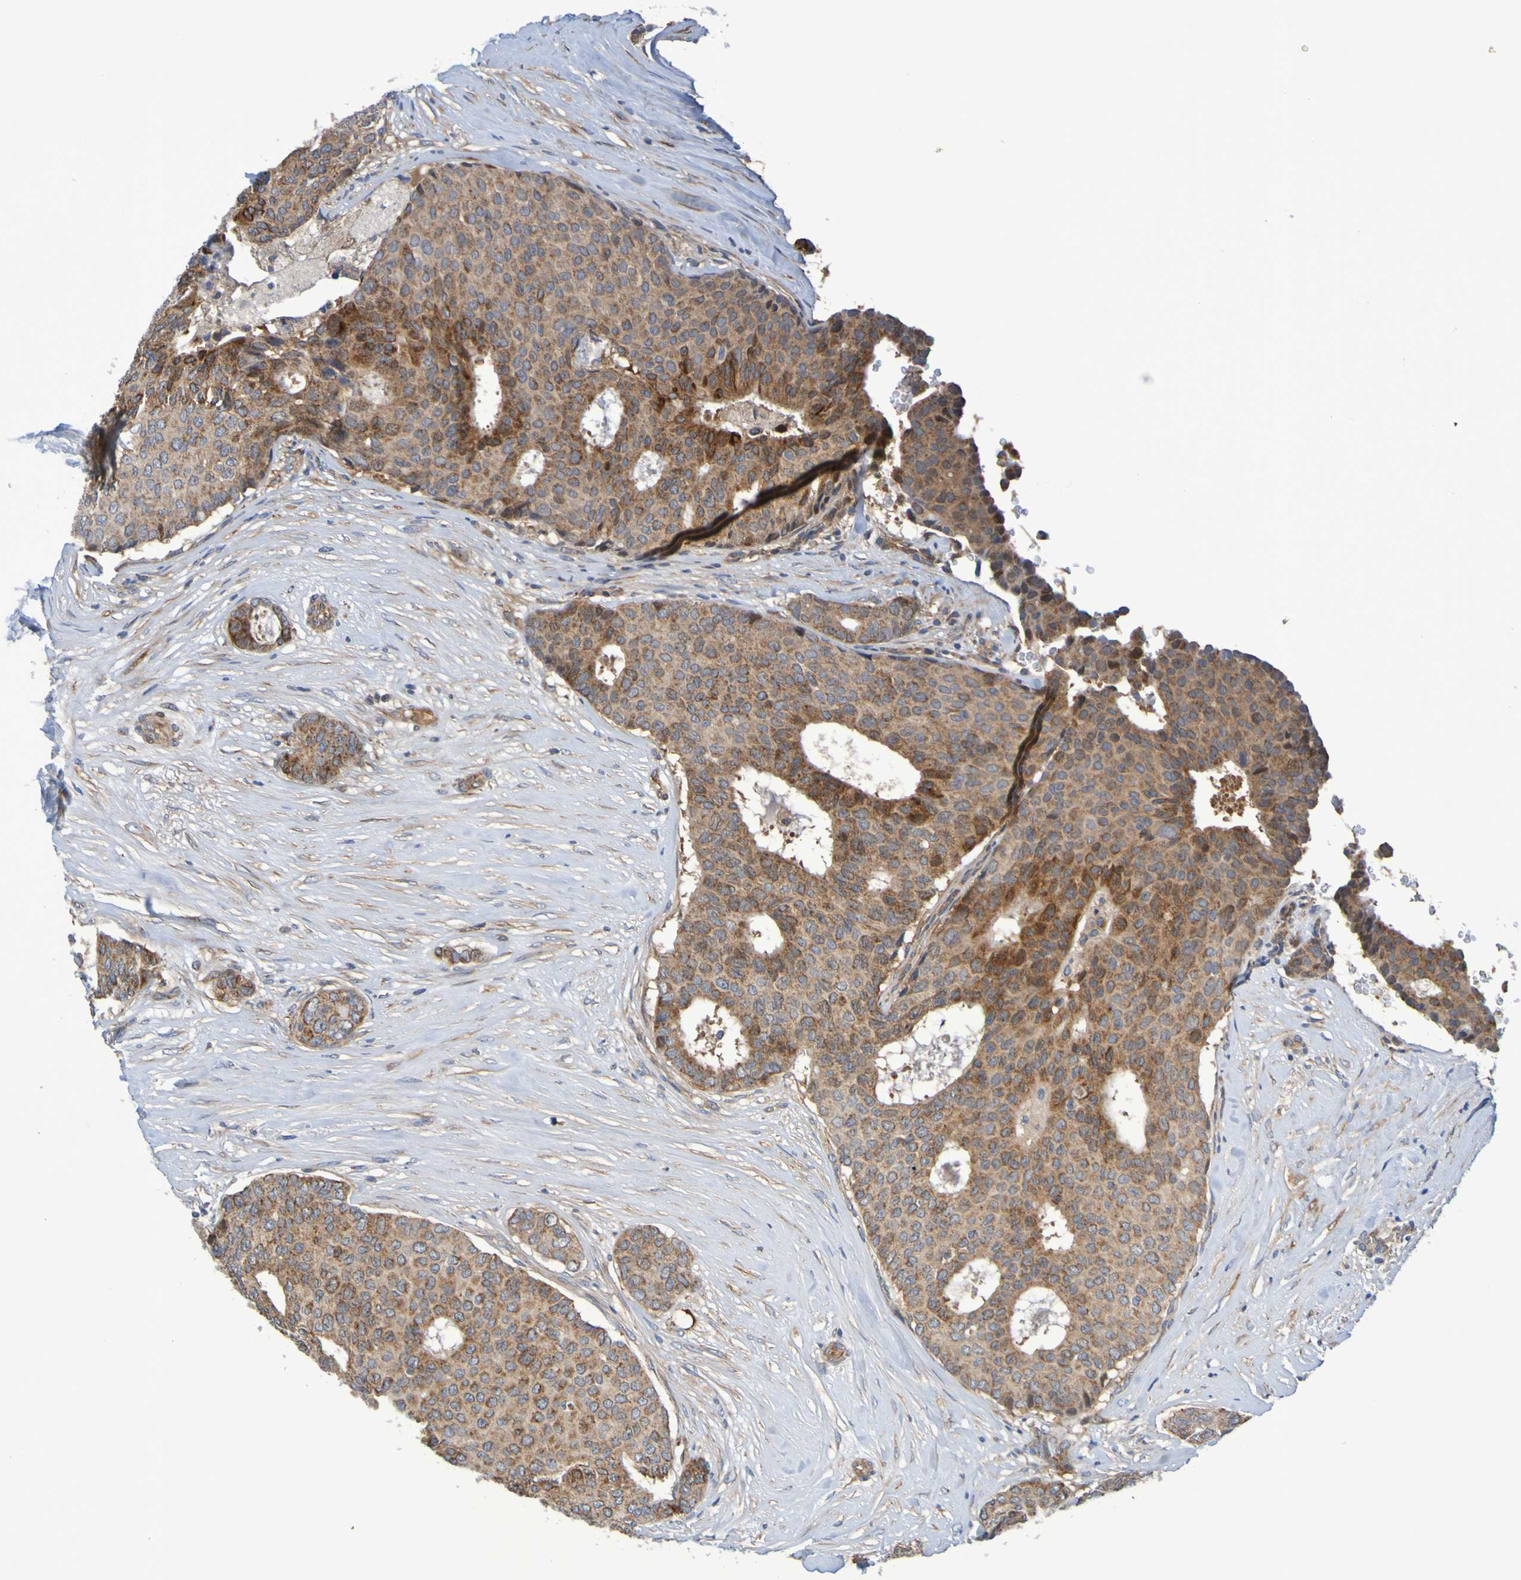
{"staining": {"intensity": "moderate", "quantity": ">75%", "location": "cytoplasmic/membranous"}, "tissue": "breast cancer", "cell_type": "Tumor cells", "image_type": "cancer", "snomed": [{"axis": "morphology", "description": "Duct carcinoma"}, {"axis": "topography", "description": "Breast"}], "caption": "Protein staining shows moderate cytoplasmic/membranous expression in approximately >75% of tumor cells in infiltrating ductal carcinoma (breast).", "gene": "CCDC51", "patient": {"sex": "female", "age": 75}}